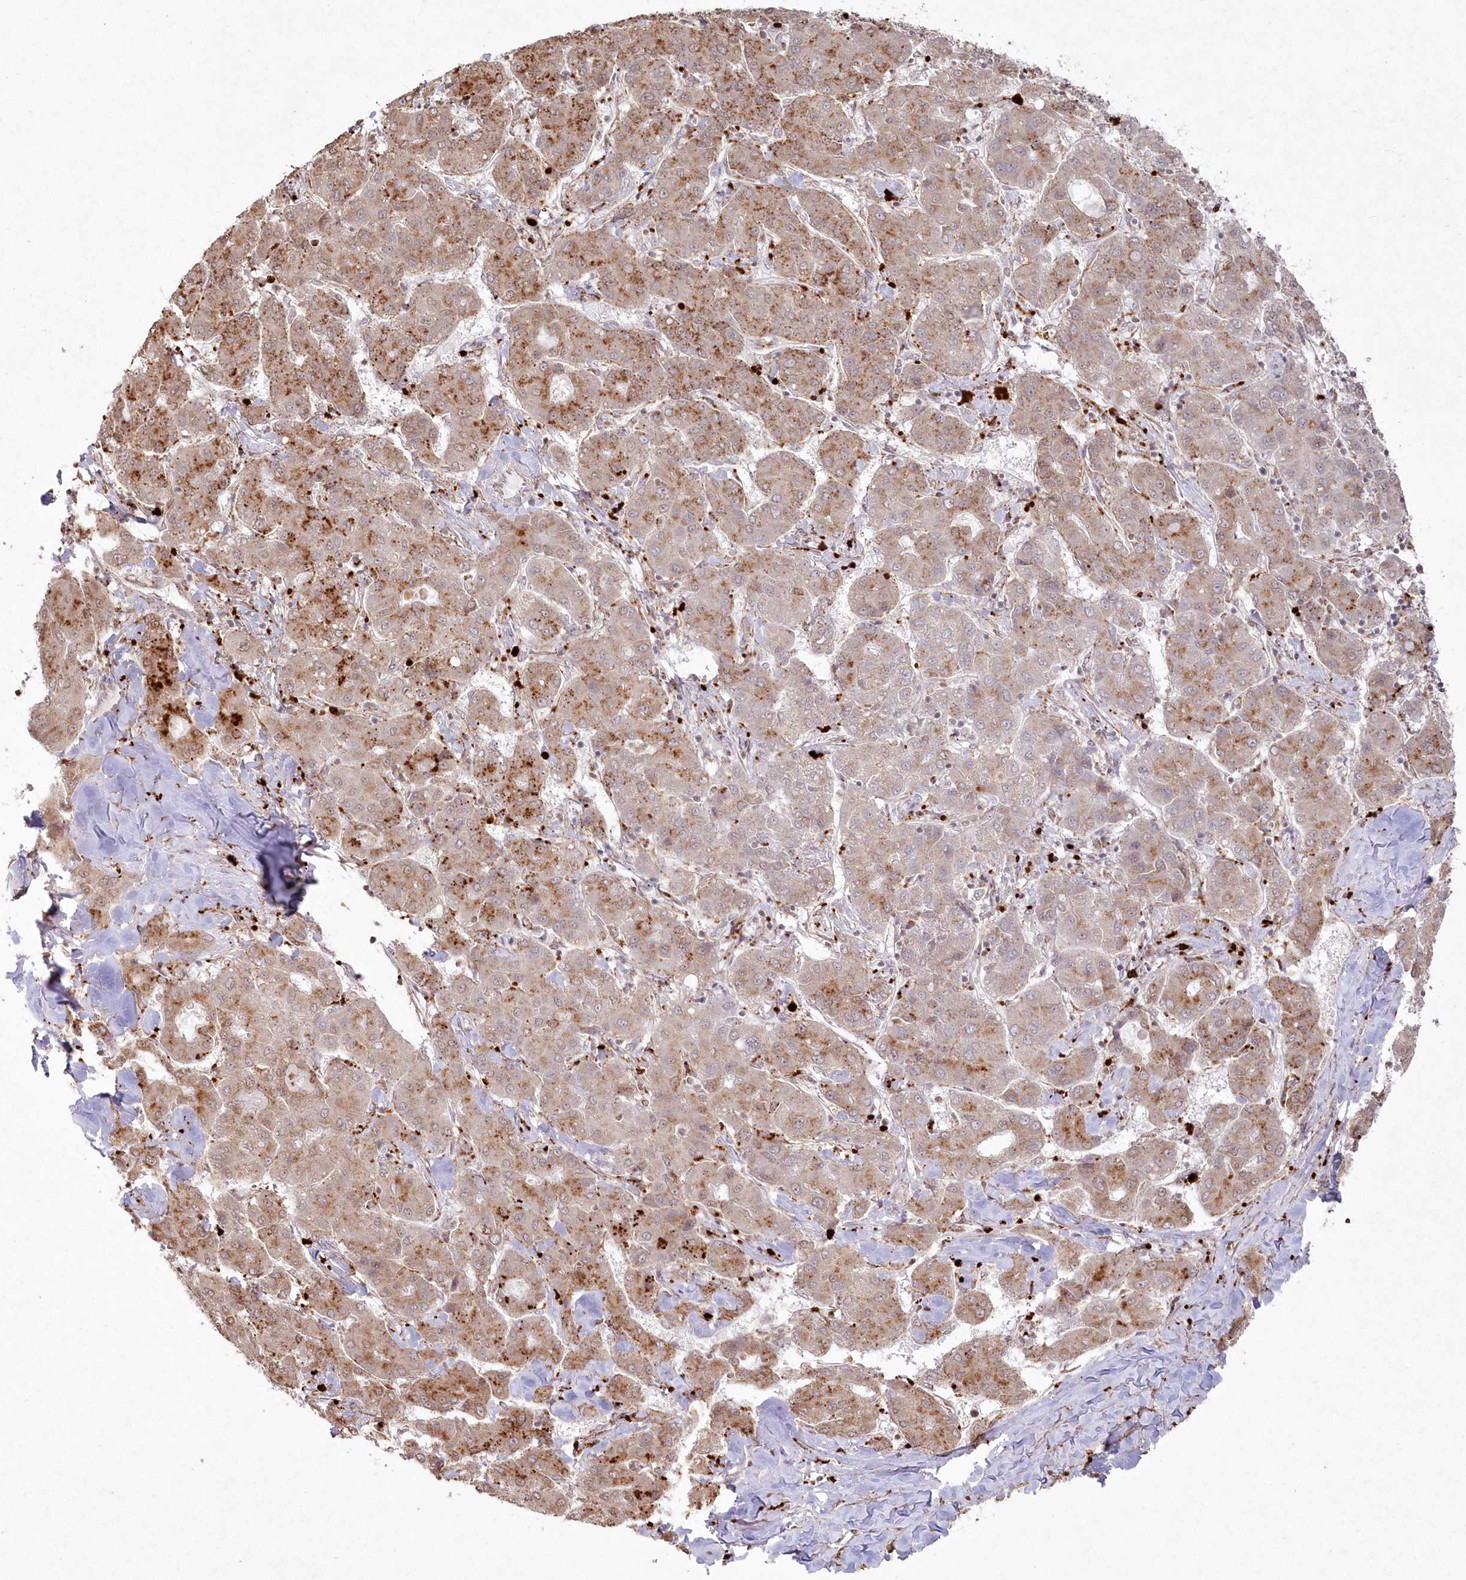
{"staining": {"intensity": "moderate", "quantity": ">75%", "location": "cytoplasmic/membranous"}, "tissue": "liver cancer", "cell_type": "Tumor cells", "image_type": "cancer", "snomed": [{"axis": "morphology", "description": "Carcinoma, Hepatocellular, NOS"}, {"axis": "topography", "description": "Liver"}], "caption": "Tumor cells demonstrate medium levels of moderate cytoplasmic/membranous expression in about >75% of cells in liver hepatocellular carcinoma.", "gene": "ARSB", "patient": {"sex": "male", "age": 65}}